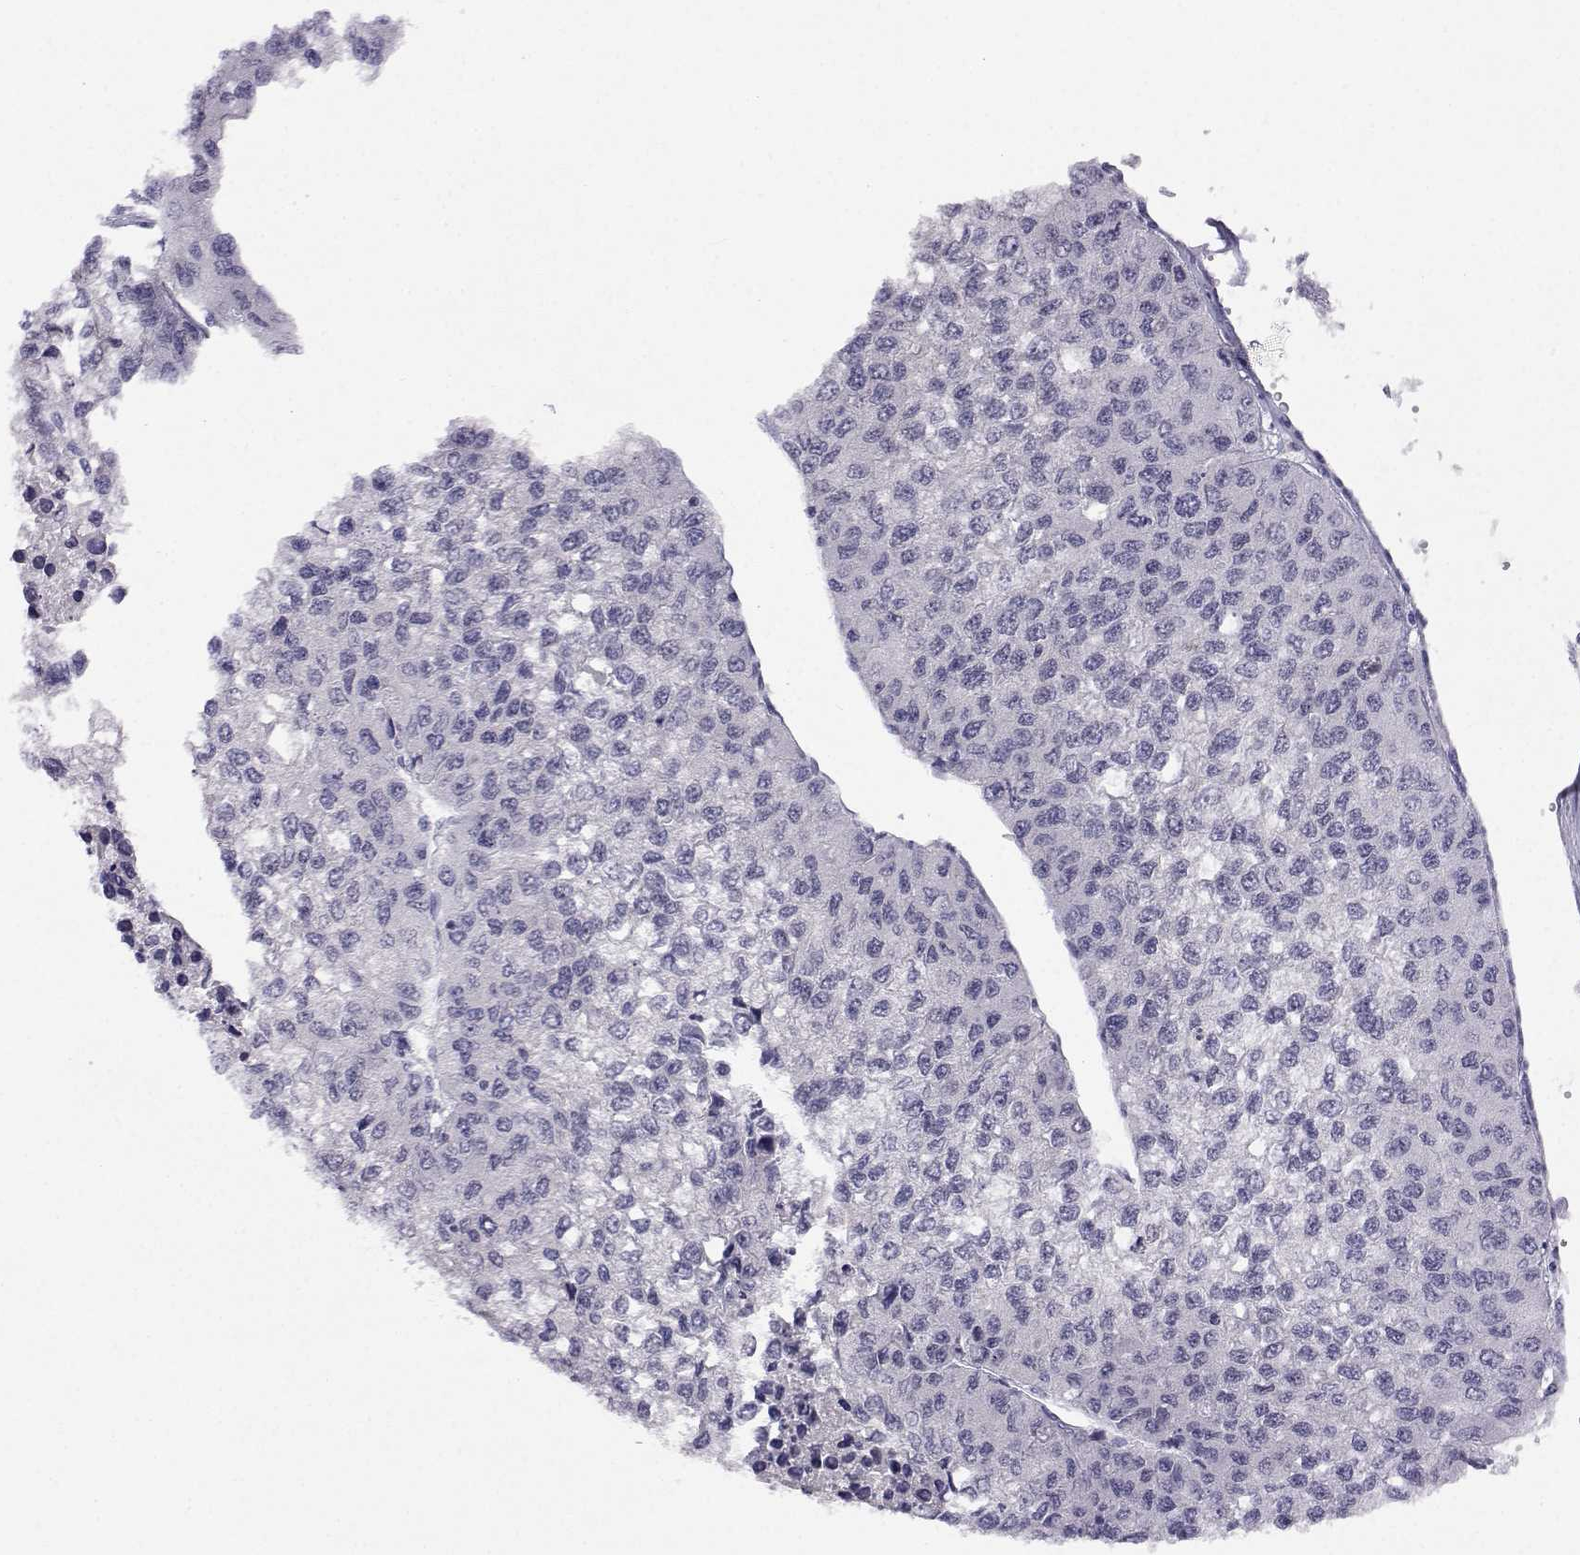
{"staining": {"intensity": "negative", "quantity": "none", "location": "none"}, "tissue": "liver cancer", "cell_type": "Tumor cells", "image_type": "cancer", "snomed": [{"axis": "morphology", "description": "Carcinoma, Hepatocellular, NOS"}, {"axis": "topography", "description": "Liver"}], "caption": "Histopathology image shows no significant protein staining in tumor cells of liver hepatocellular carcinoma.", "gene": "MED26", "patient": {"sex": "female", "age": 66}}